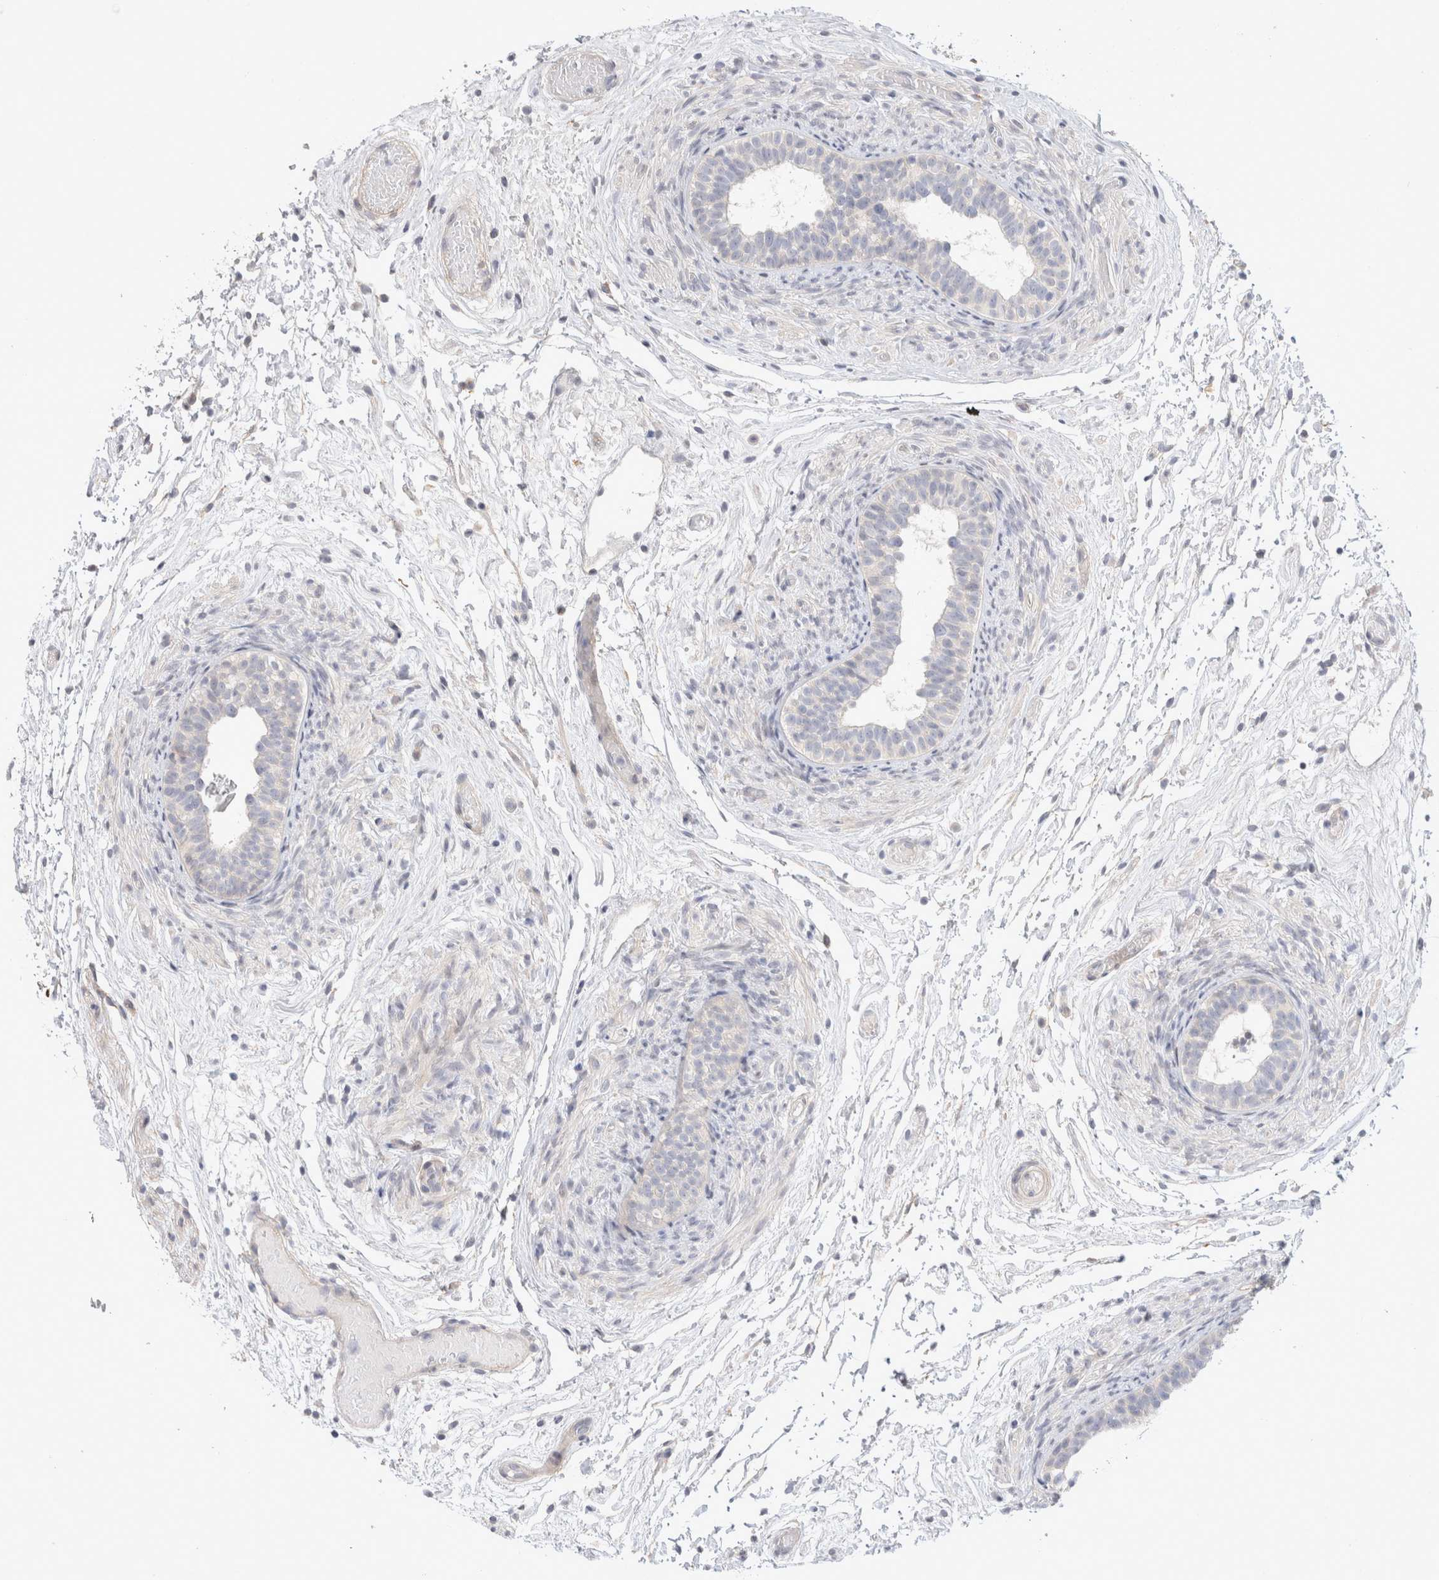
{"staining": {"intensity": "moderate", "quantity": "<25%", "location": "nuclear"}, "tissue": "epididymis", "cell_type": "Glandular cells", "image_type": "normal", "snomed": [{"axis": "morphology", "description": "Normal tissue, NOS"}, {"axis": "topography", "description": "Epididymis"}], "caption": "The histopathology image shows staining of unremarkable epididymis, revealing moderate nuclear protein staining (brown color) within glandular cells.", "gene": "TCF4", "patient": {"sex": "male", "age": 5}}